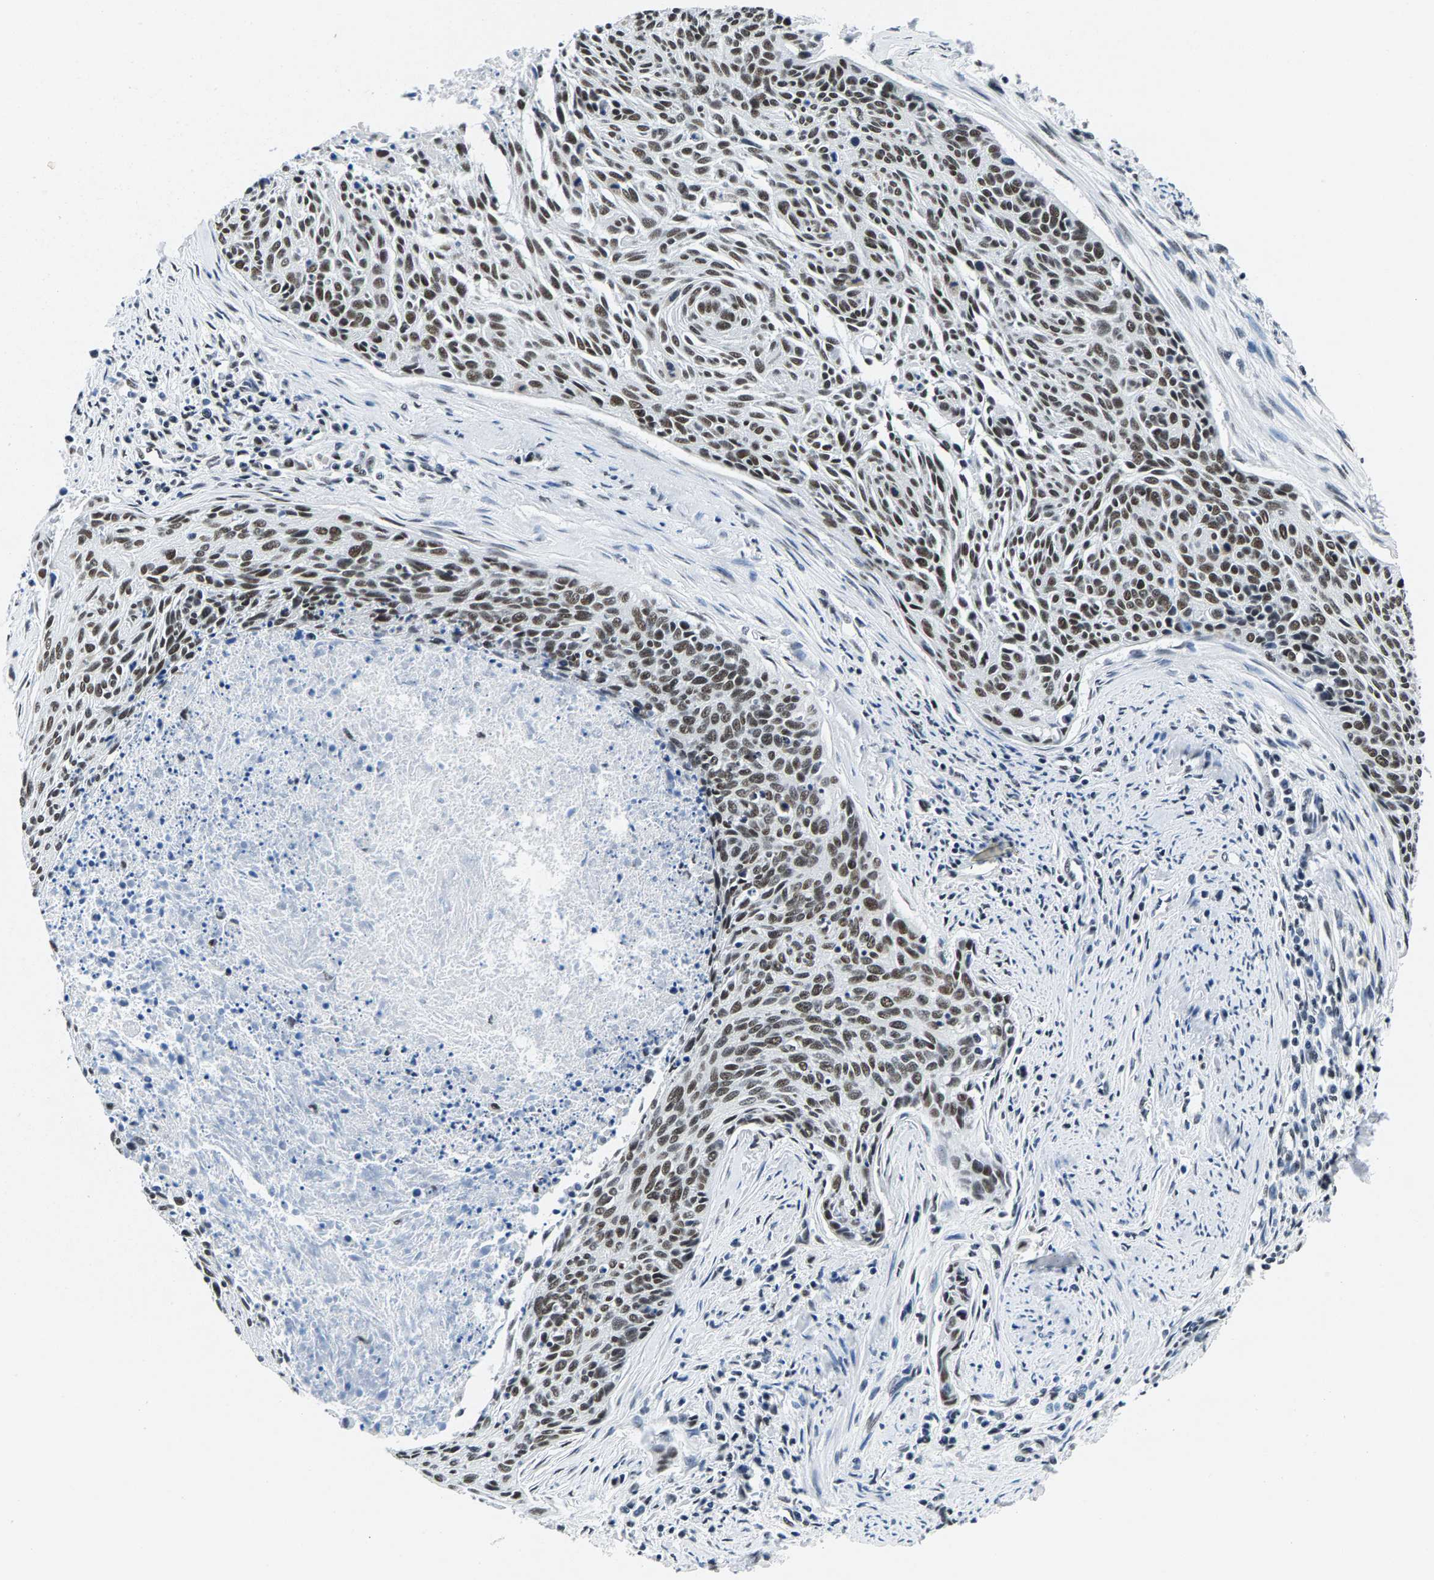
{"staining": {"intensity": "moderate", "quantity": ">75%", "location": "nuclear"}, "tissue": "cervical cancer", "cell_type": "Tumor cells", "image_type": "cancer", "snomed": [{"axis": "morphology", "description": "Squamous cell carcinoma, NOS"}, {"axis": "topography", "description": "Cervix"}], "caption": "Tumor cells demonstrate medium levels of moderate nuclear positivity in about >75% of cells in human squamous cell carcinoma (cervical). (brown staining indicates protein expression, while blue staining denotes nuclei).", "gene": "ATF2", "patient": {"sex": "female", "age": 55}}